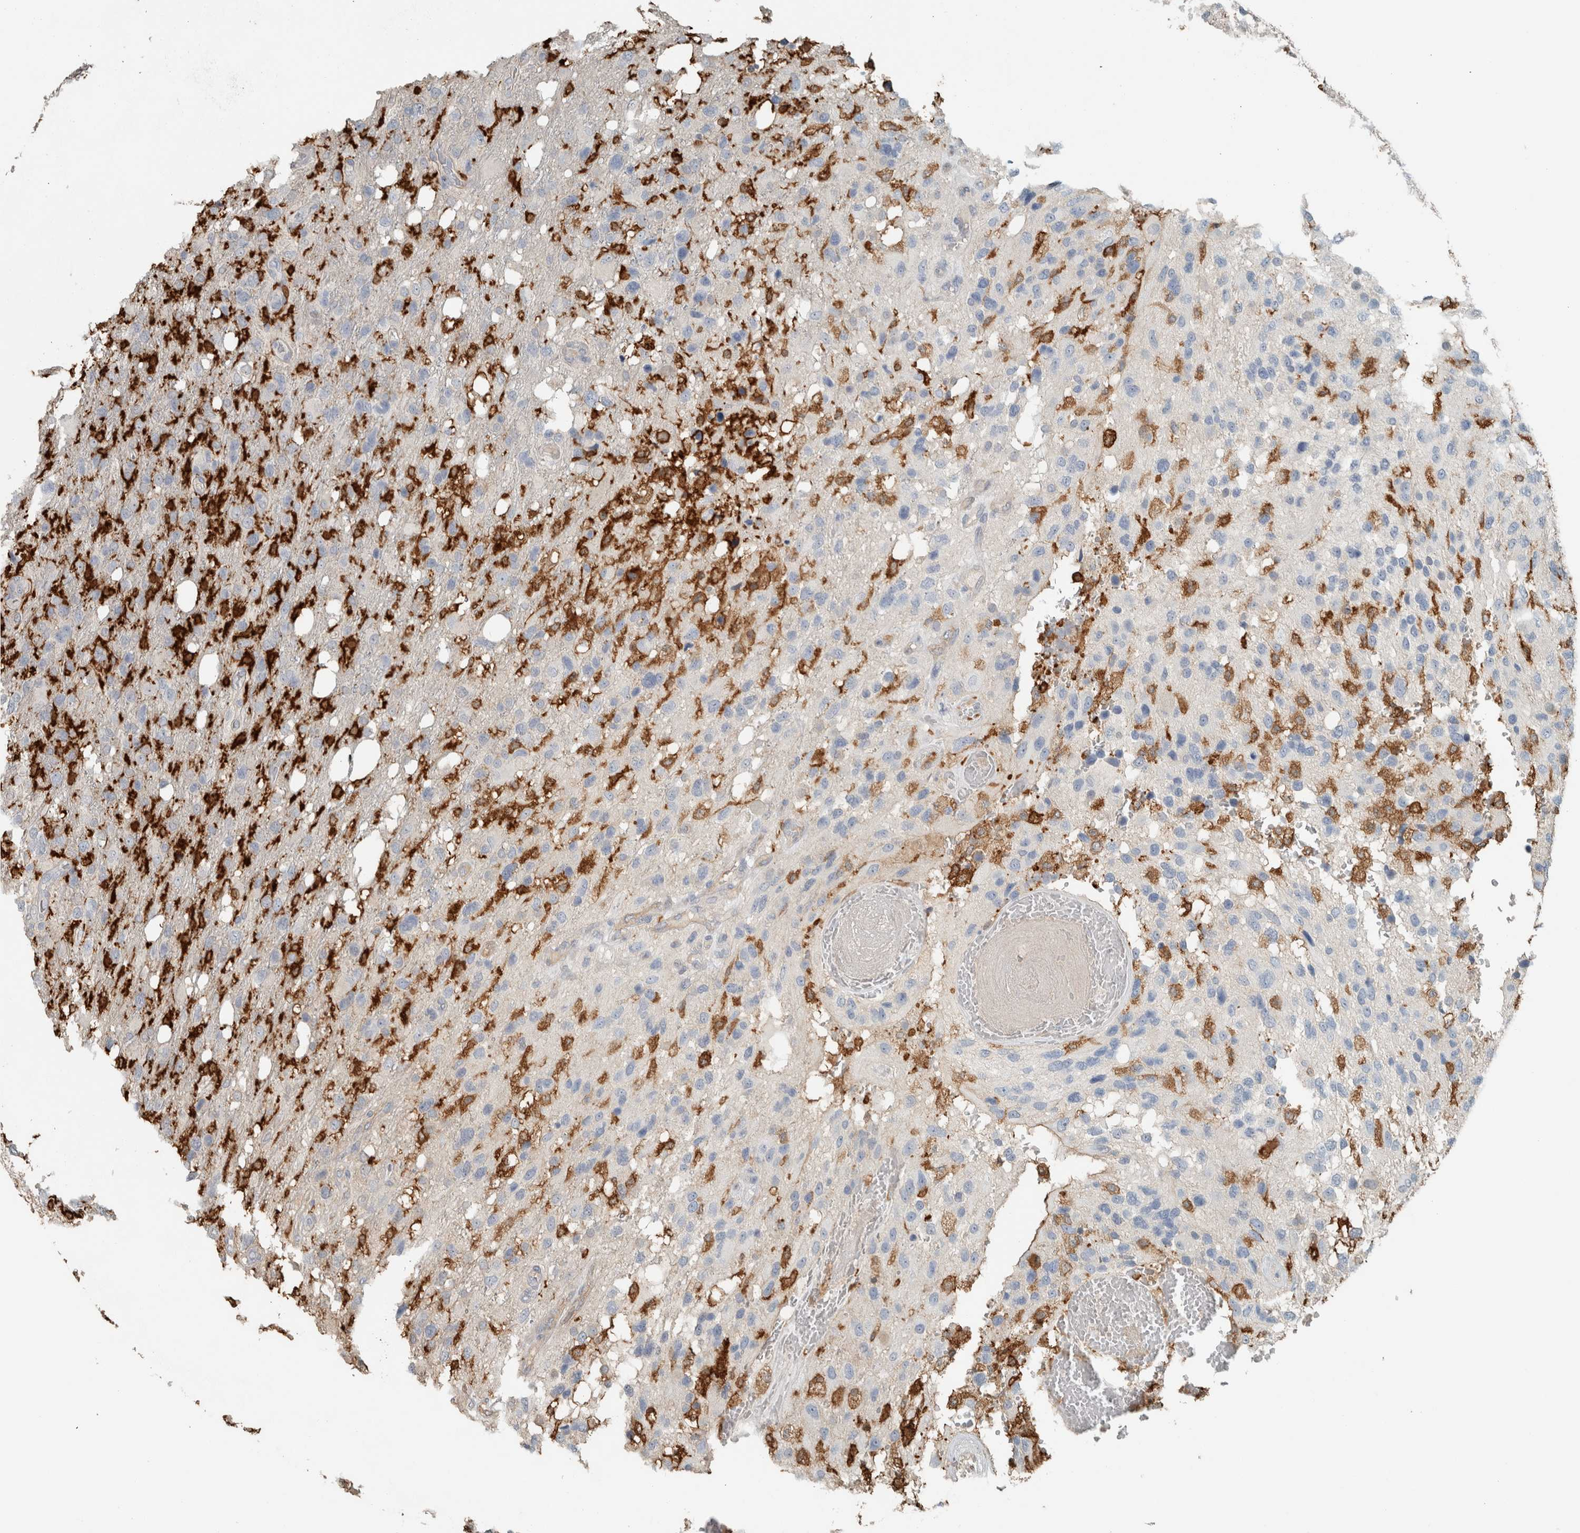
{"staining": {"intensity": "negative", "quantity": "none", "location": "none"}, "tissue": "glioma", "cell_type": "Tumor cells", "image_type": "cancer", "snomed": [{"axis": "morphology", "description": "Glioma, malignant, High grade"}, {"axis": "topography", "description": "Brain"}], "caption": "Tumor cells show no significant expression in glioma.", "gene": "SCIN", "patient": {"sex": "female", "age": 58}}